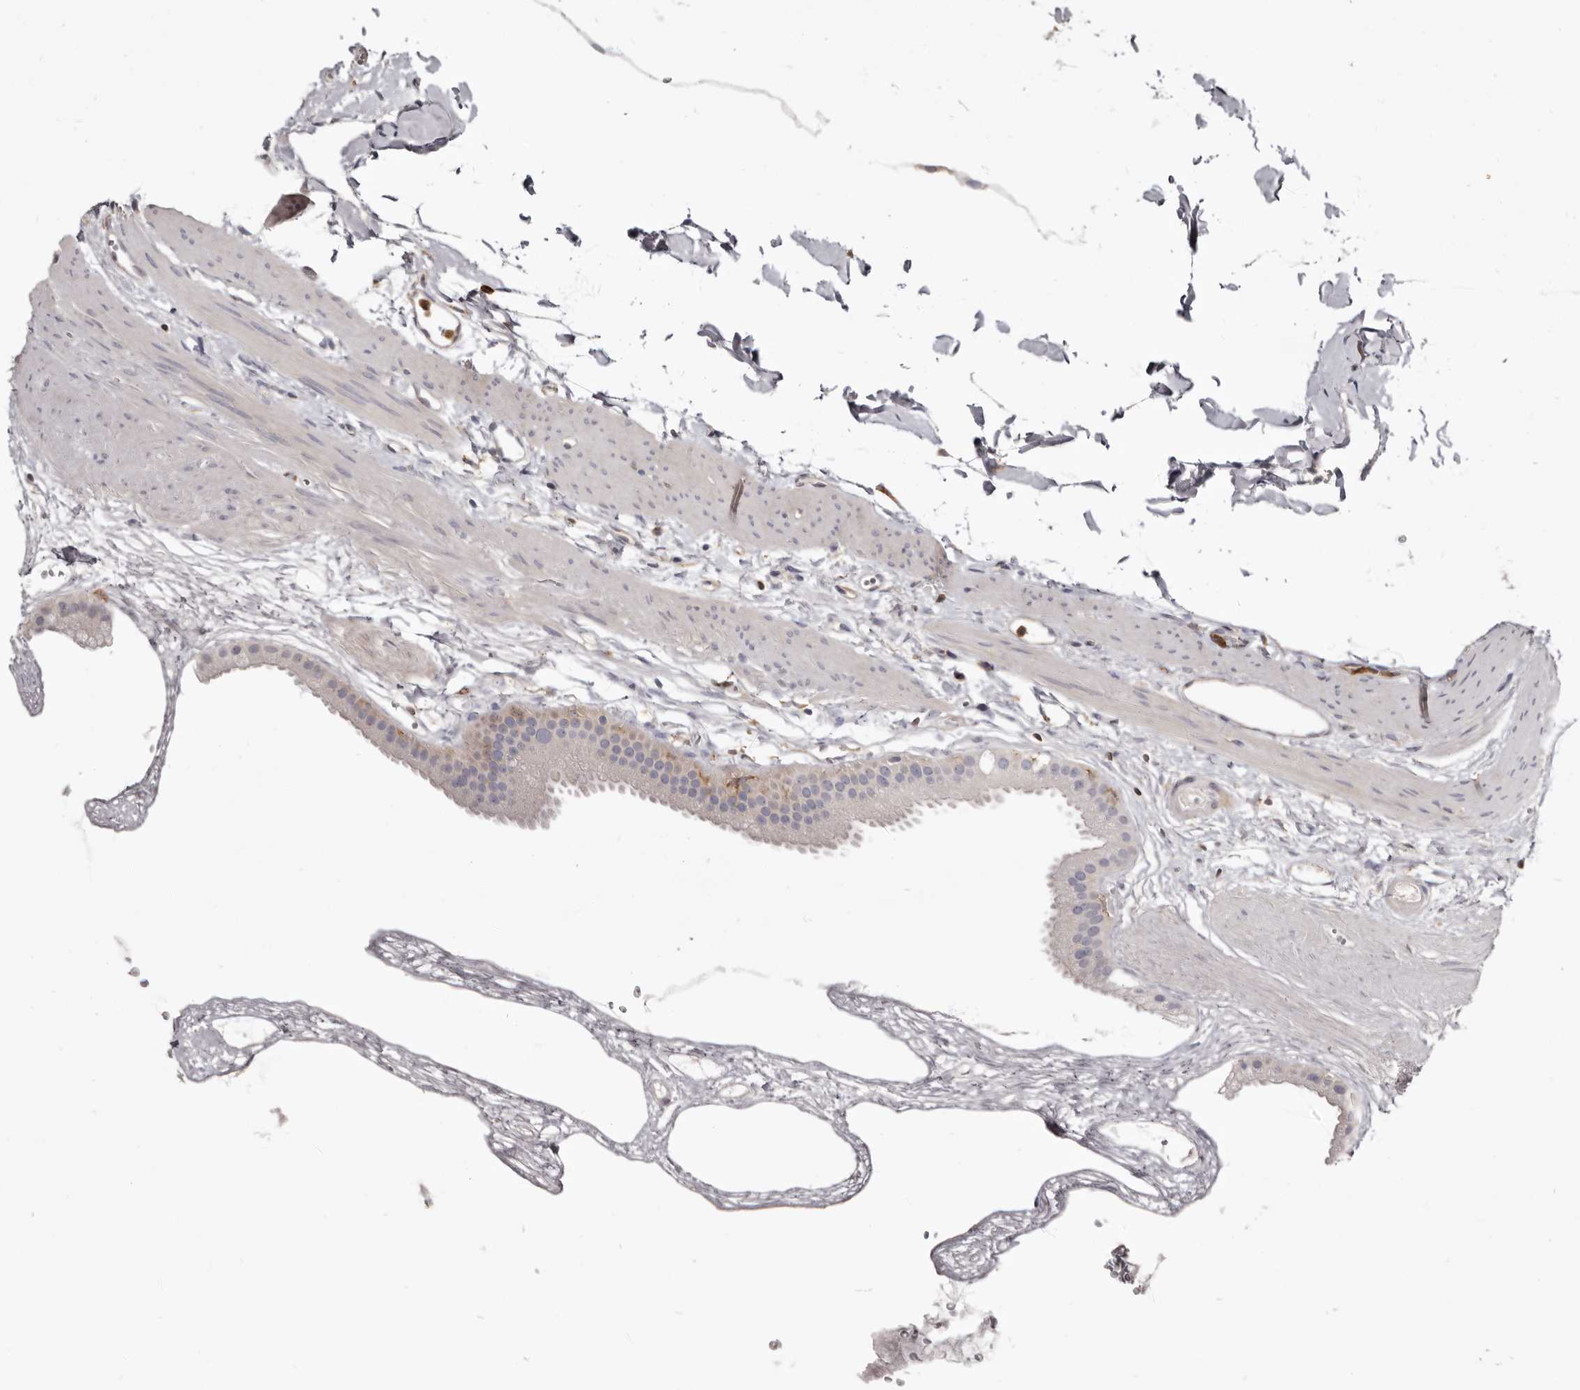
{"staining": {"intensity": "weak", "quantity": "<25%", "location": "cytoplasmic/membranous"}, "tissue": "gallbladder", "cell_type": "Glandular cells", "image_type": "normal", "snomed": [{"axis": "morphology", "description": "Normal tissue, NOS"}, {"axis": "topography", "description": "Gallbladder"}], "caption": "Normal gallbladder was stained to show a protein in brown. There is no significant expression in glandular cells.", "gene": "CBL", "patient": {"sex": "female", "age": 64}}